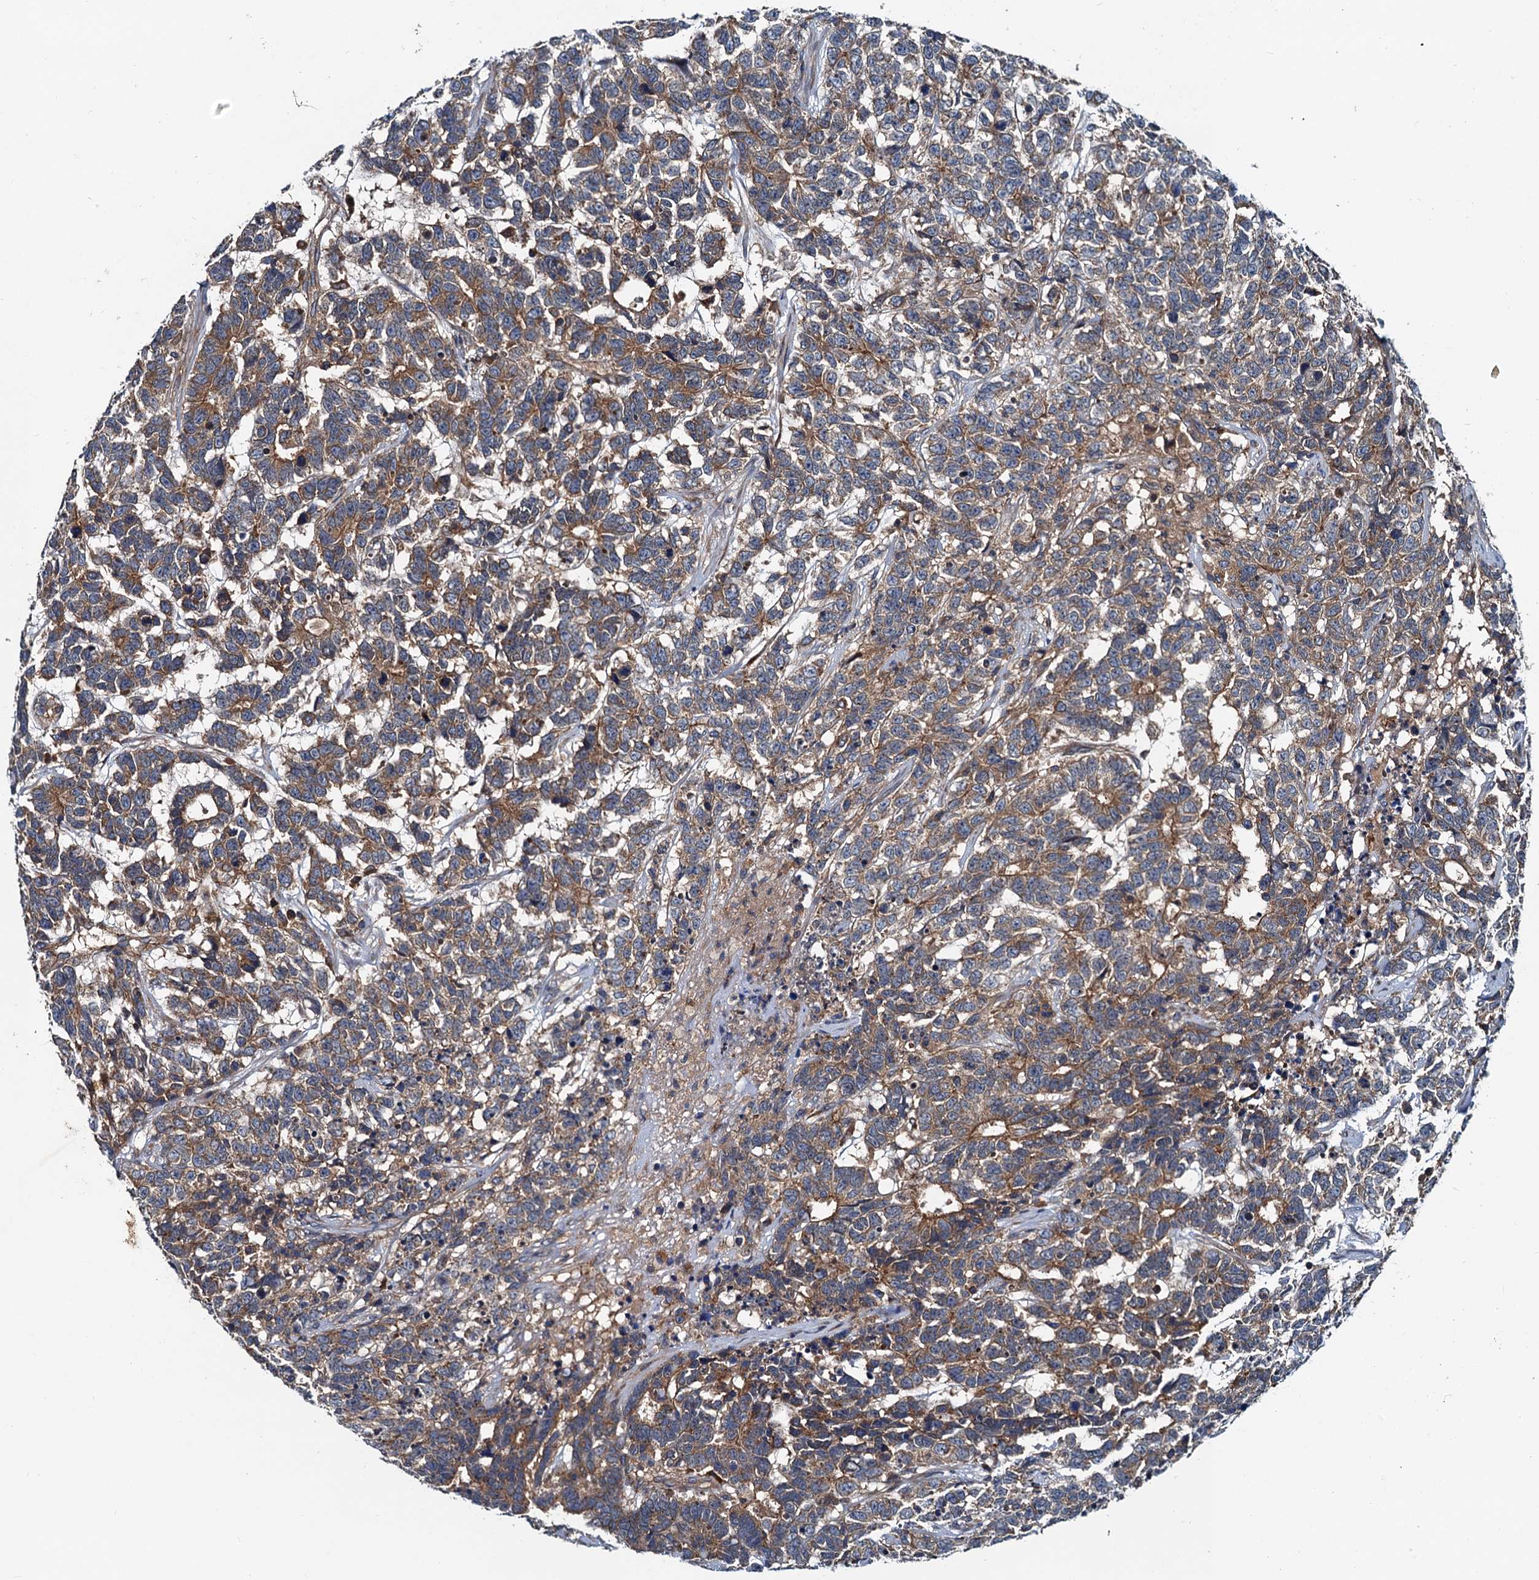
{"staining": {"intensity": "moderate", "quantity": ">75%", "location": "cytoplasmic/membranous"}, "tissue": "testis cancer", "cell_type": "Tumor cells", "image_type": "cancer", "snomed": [{"axis": "morphology", "description": "Carcinoma, Embryonal, NOS"}, {"axis": "topography", "description": "Testis"}], "caption": "Immunohistochemical staining of embryonal carcinoma (testis) exhibits moderate cytoplasmic/membranous protein expression in about >75% of tumor cells. (IHC, brightfield microscopy, high magnification).", "gene": "EFL1", "patient": {"sex": "male", "age": 26}}